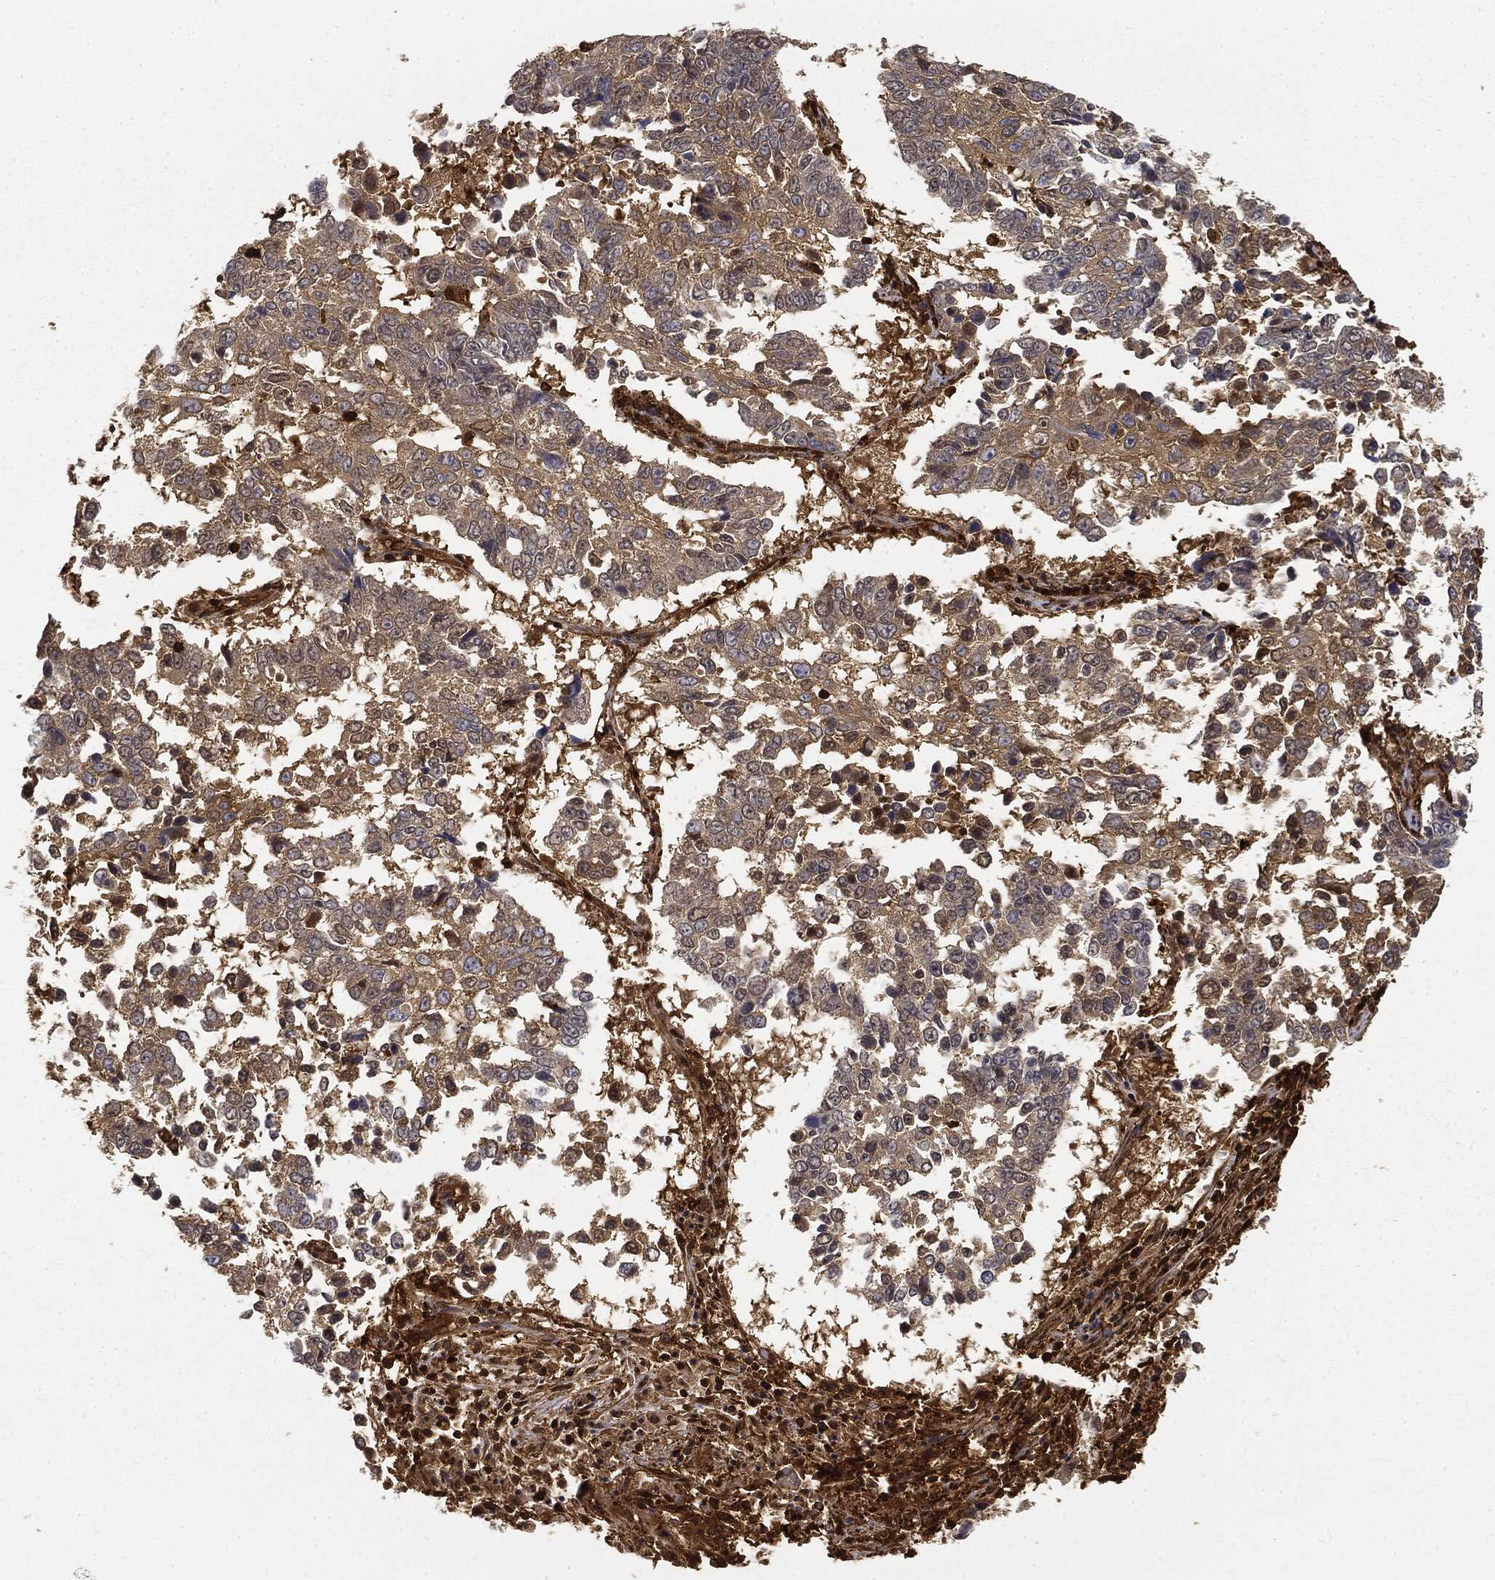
{"staining": {"intensity": "weak", "quantity": "25%-75%", "location": "cytoplasmic/membranous"}, "tissue": "lung cancer", "cell_type": "Tumor cells", "image_type": "cancer", "snomed": [{"axis": "morphology", "description": "Squamous cell carcinoma, NOS"}, {"axis": "topography", "description": "Lung"}], "caption": "Immunohistochemistry staining of squamous cell carcinoma (lung), which shows low levels of weak cytoplasmic/membranous positivity in about 25%-75% of tumor cells indicating weak cytoplasmic/membranous protein staining. The staining was performed using DAB (brown) for protein detection and nuclei were counterstained in hematoxylin (blue).", "gene": "WDR1", "patient": {"sex": "male", "age": 82}}